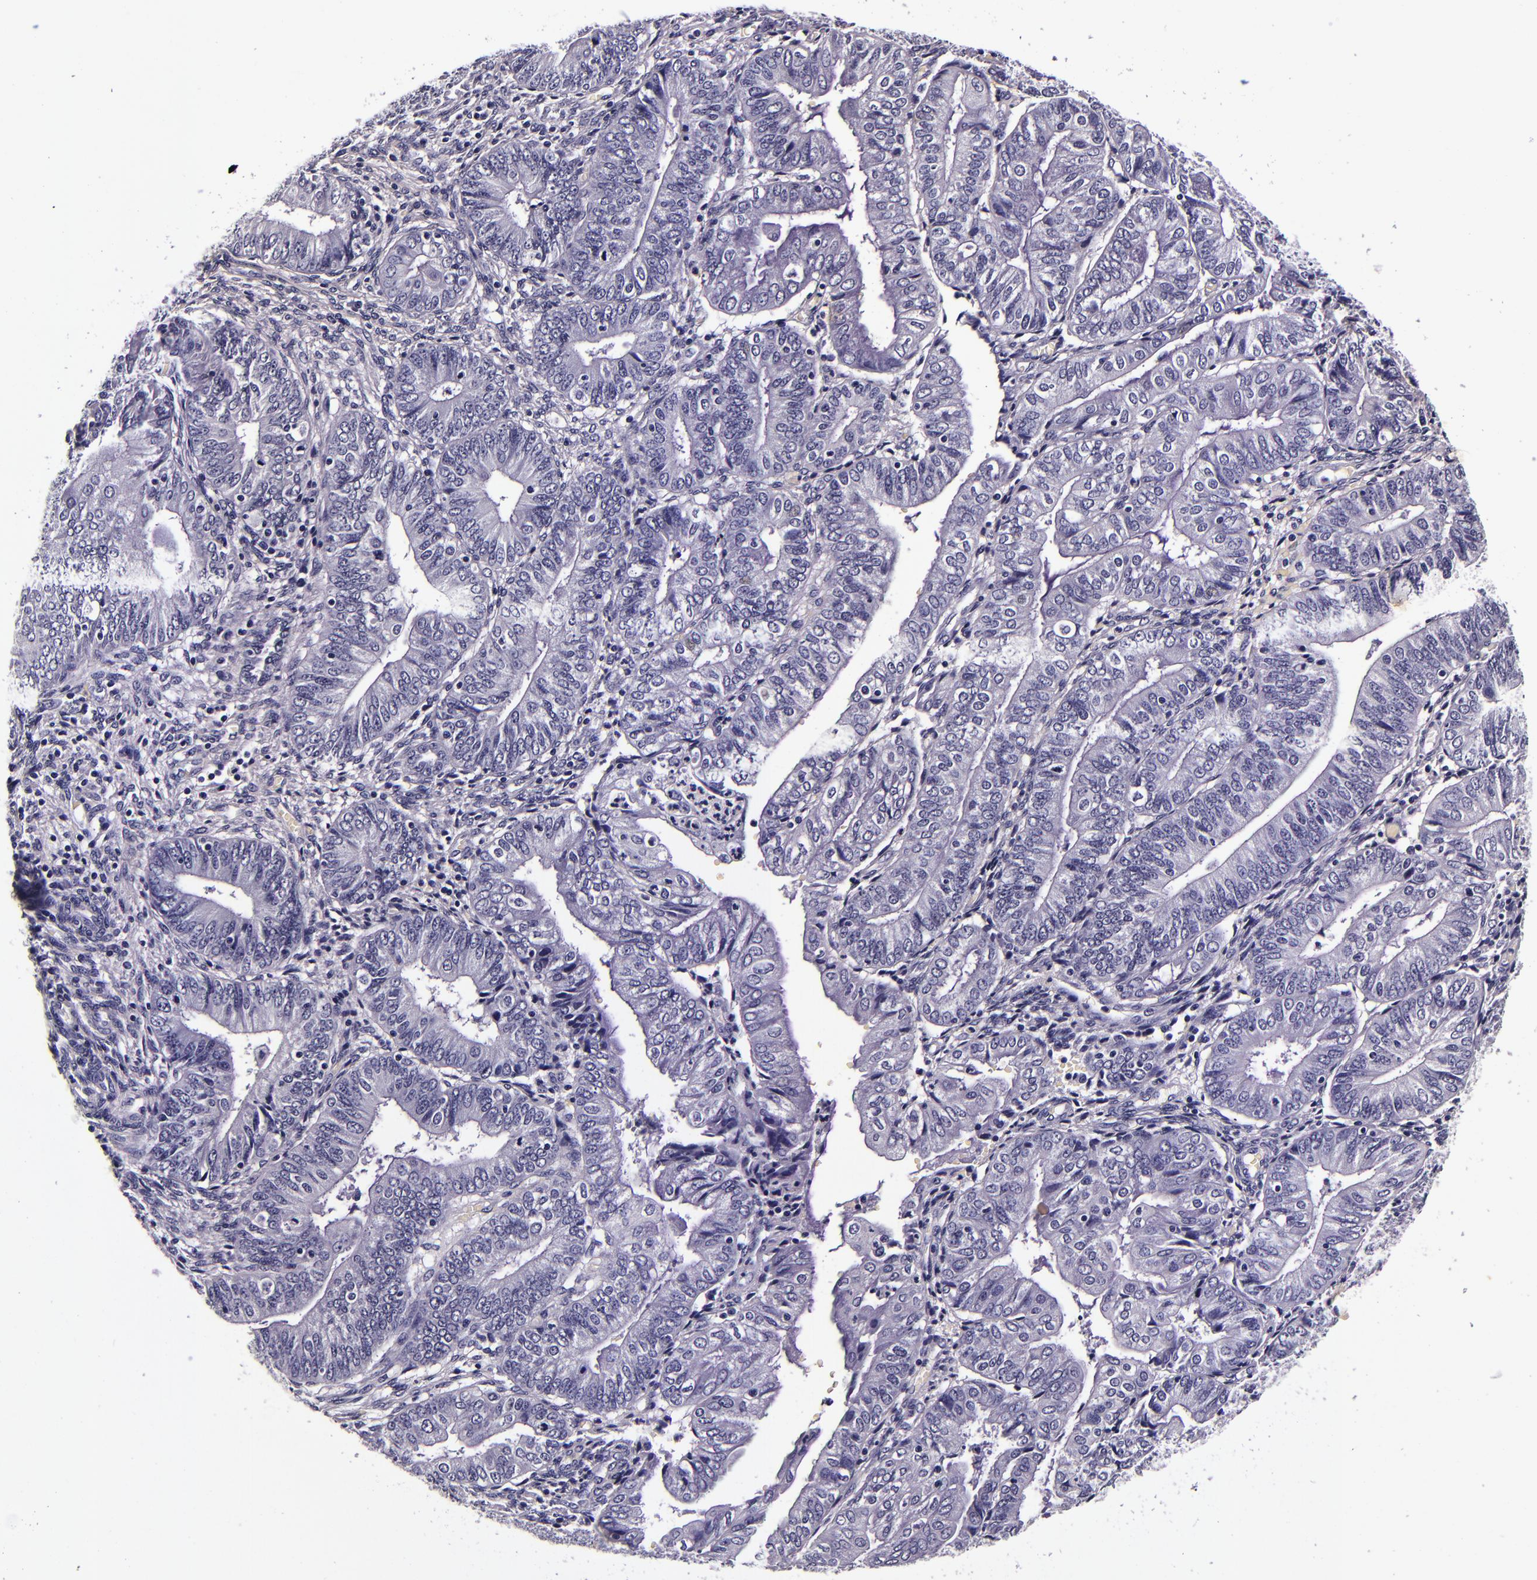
{"staining": {"intensity": "negative", "quantity": "none", "location": "none"}, "tissue": "endometrial cancer", "cell_type": "Tumor cells", "image_type": "cancer", "snomed": [{"axis": "morphology", "description": "Adenocarcinoma, NOS"}, {"axis": "topography", "description": "Endometrium"}], "caption": "Immunohistochemistry histopathology image of endometrial adenocarcinoma stained for a protein (brown), which exhibits no positivity in tumor cells.", "gene": "FBN1", "patient": {"sex": "female", "age": 55}}